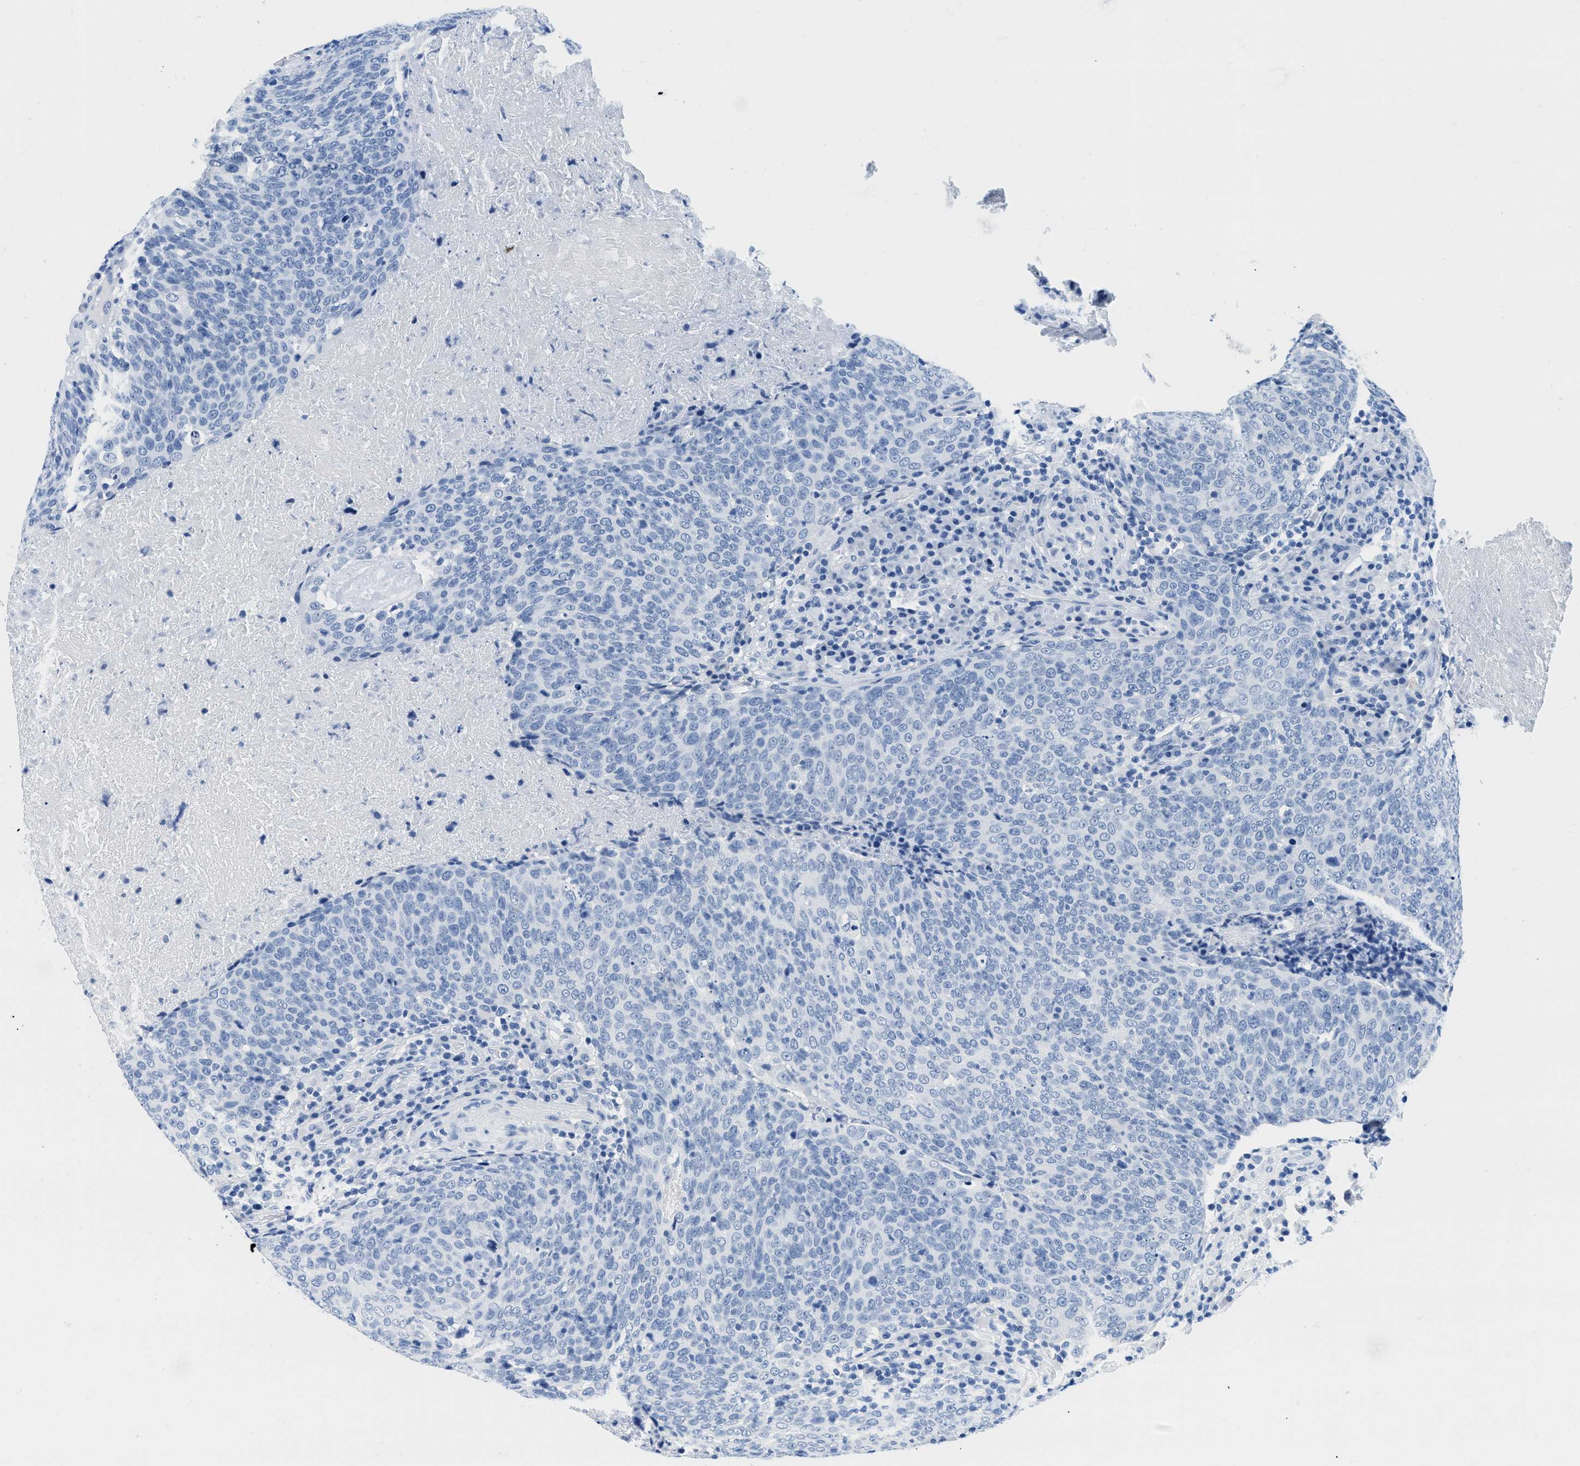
{"staining": {"intensity": "negative", "quantity": "none", "location": "none"}, "tissue": "head and neck cancer", "cell_type": "Tumor cells", "image_type": "cancer", "snomed": [{"axis": "morphology", "description": "Squamous cell carcinoma, NOS"}, {"axis": "morphology", "description": "Squamous cell carcinoma, metastatic, NOS"}, {"axis": "topography", "description": "Lymph node"}, {"axis": "topography", "description": "Head-Neck"}], "caption": "Metastatic squamous cell carcinoma (head and neck) stained for a protein using immunohistochemistry (IHC) displays no positivity tumor cells.", "gene": "GSN", "patient": {"sex": "male", "age": 62}}